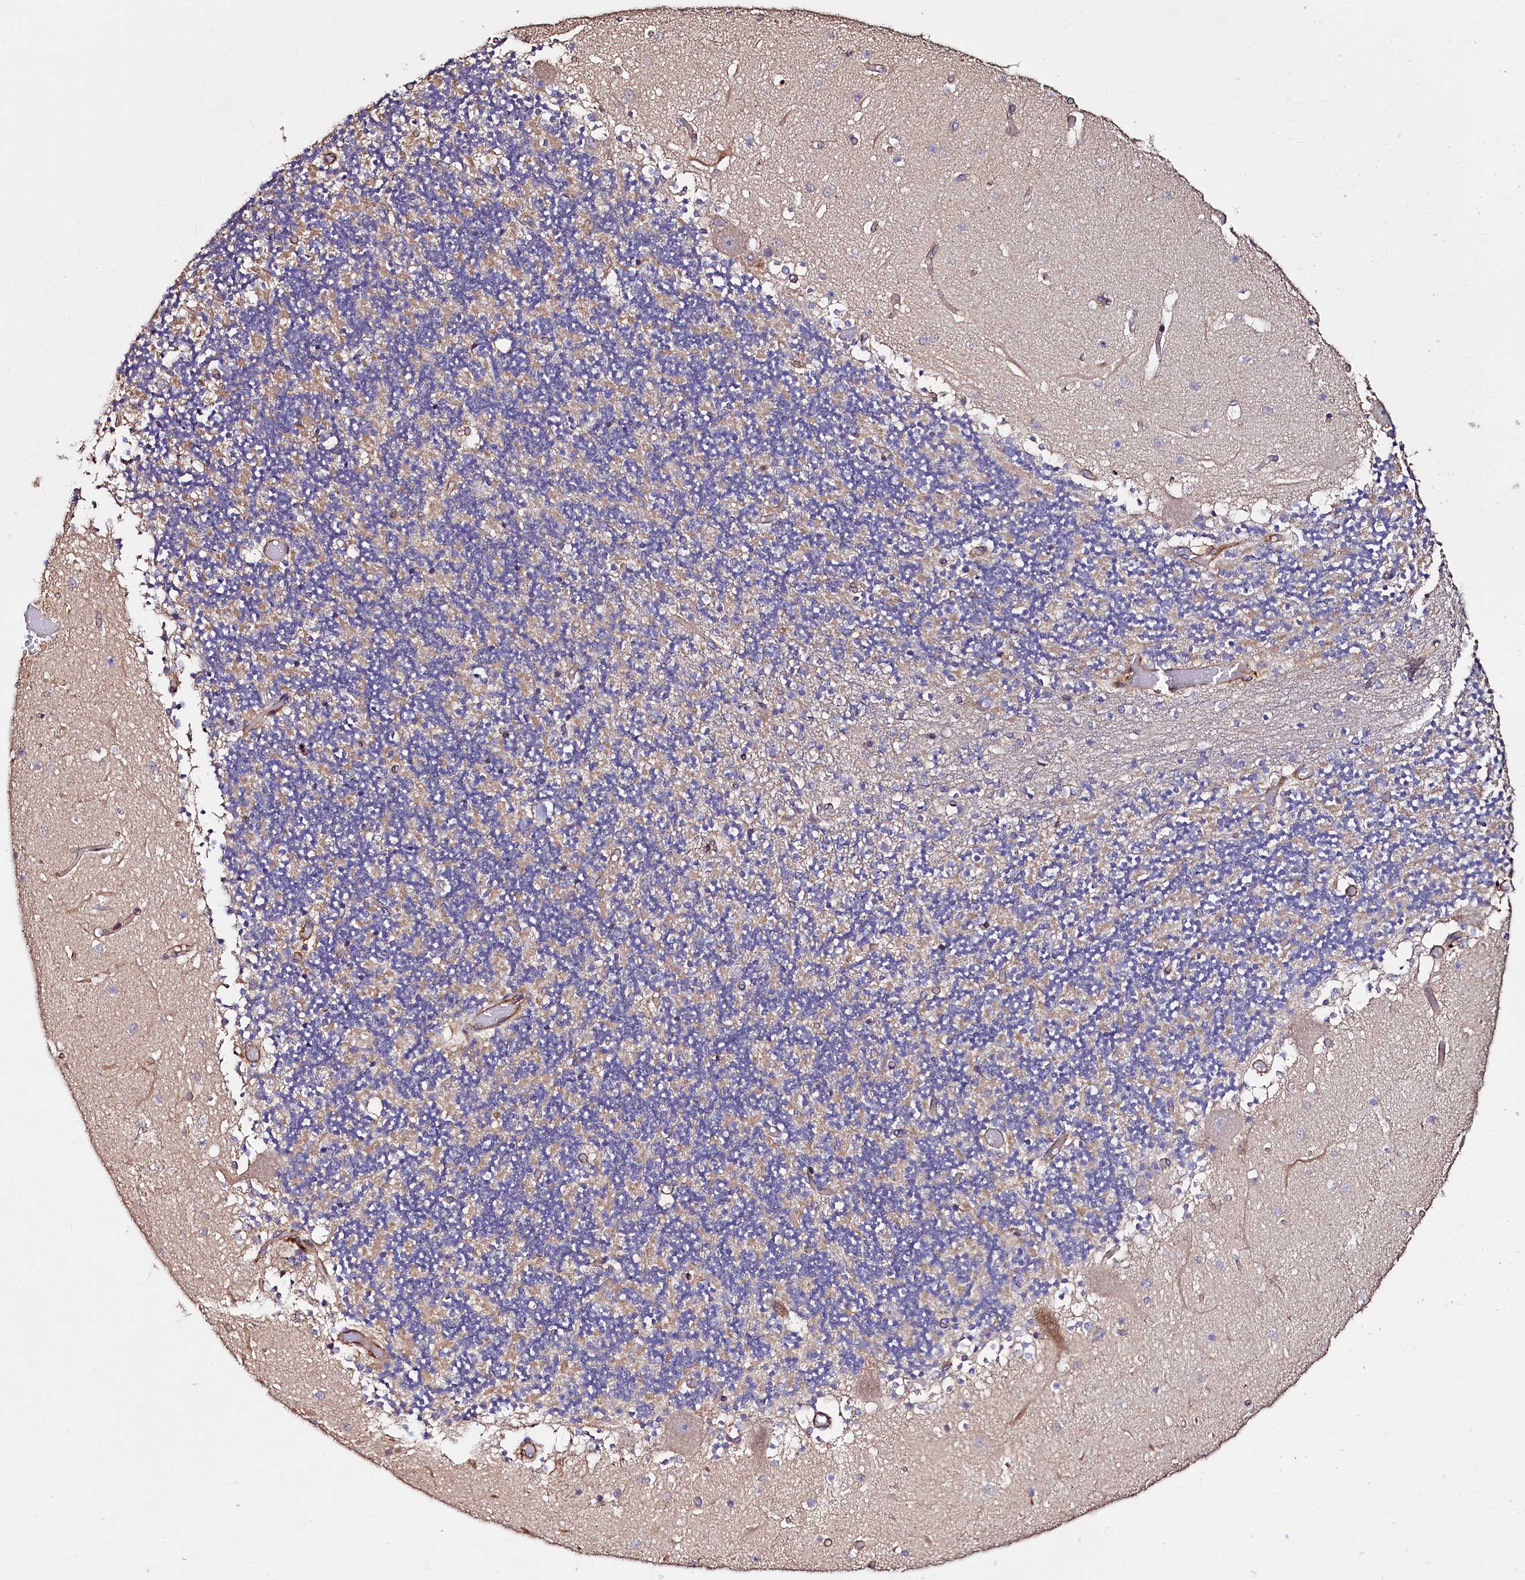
{"staining": {"intensity": "negative", "quantity": "none", "location": "none"}, "tissue": "cerebellum", "cell_type": "Cells in granular layer", "image_type": "normal", "snomed": [{"axis": "morphology", "description": "Normal tissue, NOS"}, {"axis": "topography", "description": "Cerebellum"}], "caption": "Immunohistochemical staining of benign human cerebellum shows no significant positivity in cells in granular layer.", "gene": "KLHDC4", "patient": {"sex": "female", "age": 28}}